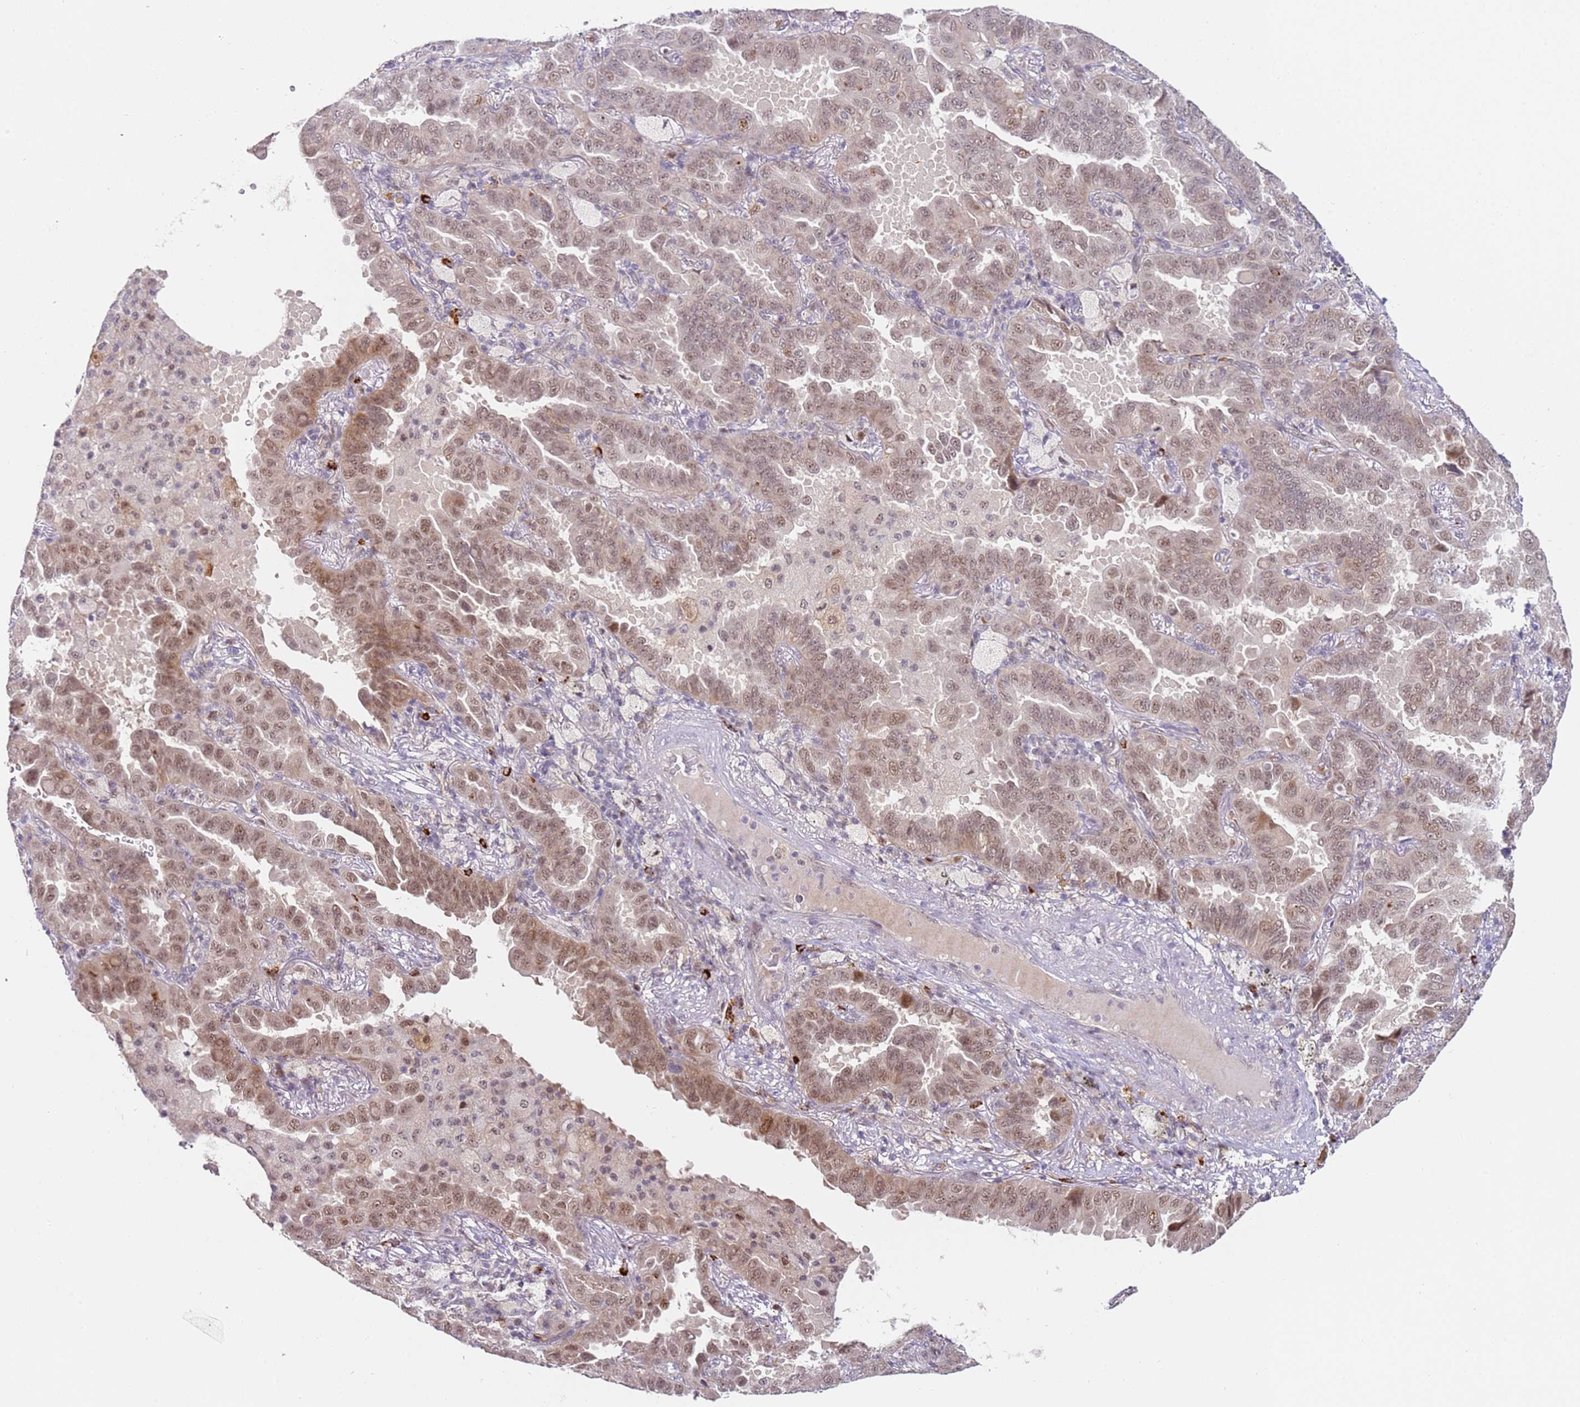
{"staining": {"intensity": "moderate", "quantity": ">75%", "location": "nuclear"}, "tissue": "lung cancer", "cell_type": "Tumor cells", "image_type": "cancer", "snomed": [{"axis": "morphology", "description": "Adenocarcinoma, NOS"}, {"axis": "topography", "description": "Lung"}], "caption": "Human adenocarcinoma (lung) stained for a protein (brown) shows moderate nuclear positive staining in about >75% of tumor cells.", "gene": "LGALSL", "patient": {"sex": "male", "age": 64}}